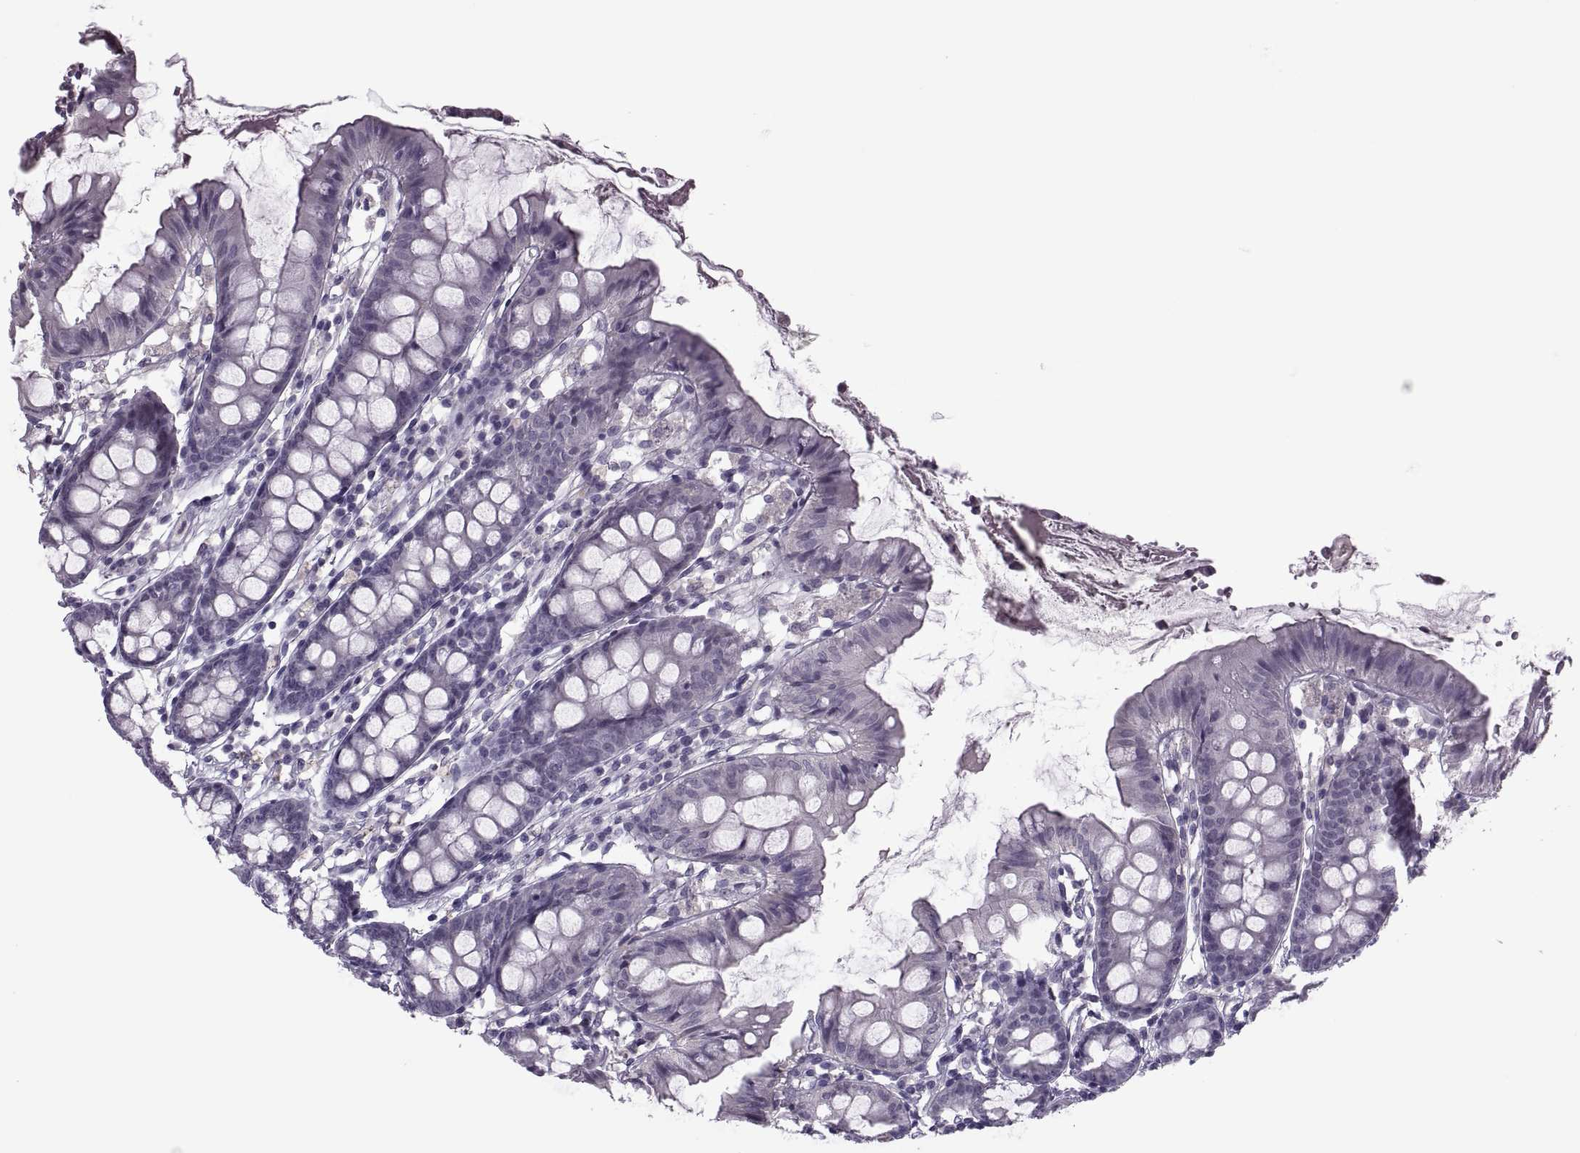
{"staining": {"intensity": "negative", "quantity": "none", "location": "none"}, "tissue": "colon", "cell_type": "Endothelial cells", "image_type": "normal", "snomed": [{"axis": "morphology", "description": "Normal tissue, NOS"}, {"axis": "topography", "description": "Colon"}], "caption": "Immunohistochemistry histopathology image of benign colon: human colon stained with DAB demonstrates no significant protein expression in endothelial cells. (Brightfield microscopy of DAB (3,3'-diaminobenzidine) IHC at high magnification).", "gene": "ODF3", "patient": {"sex": "female", "age": 84}}